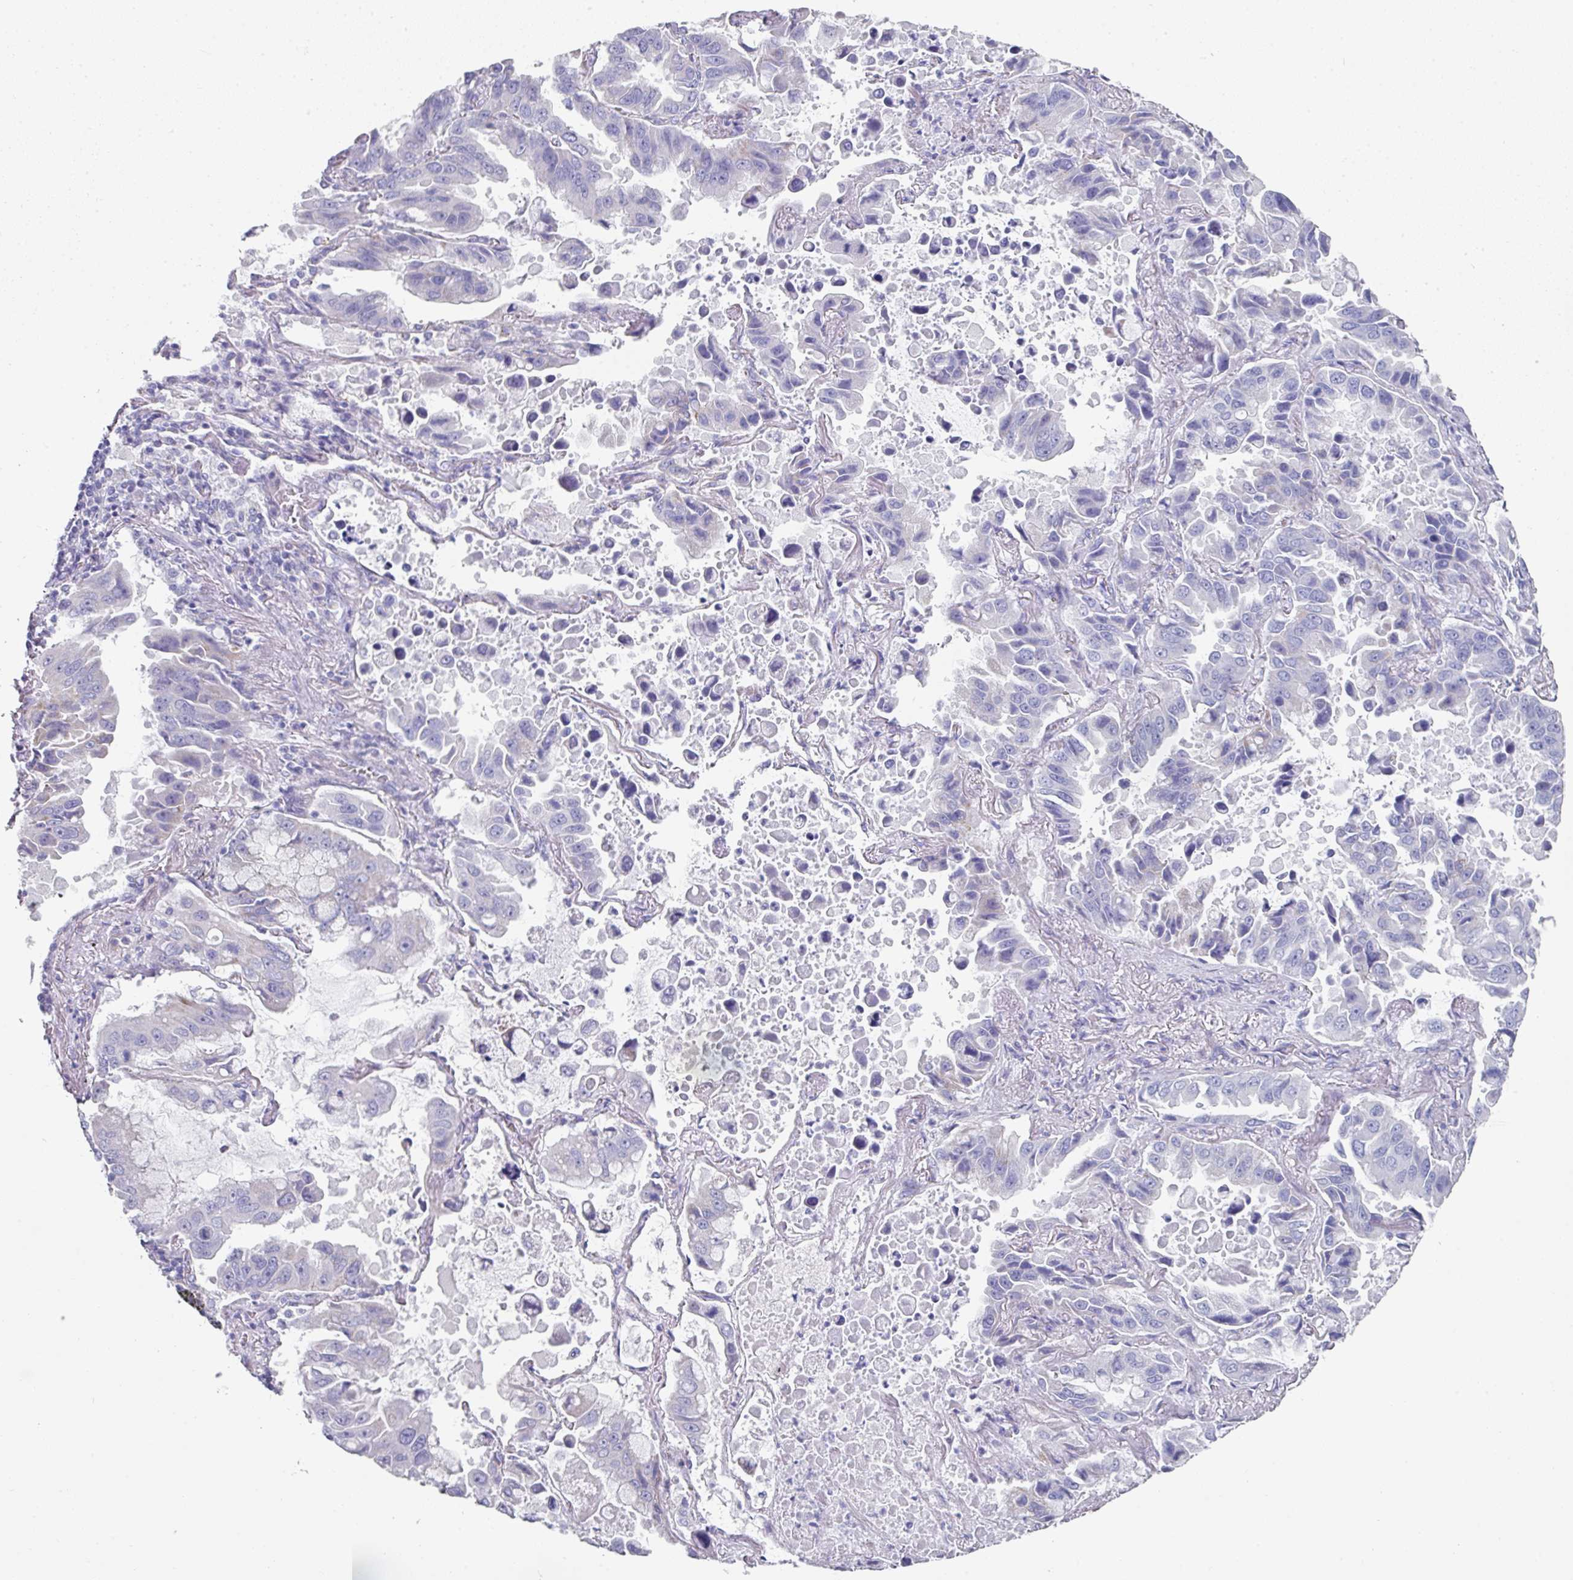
{"staining": {"intensity": "negative", "quantity": "none", "location": "none"}, "tissue": "lung cancer", "cell_type": "Tumor cells", "image_type": "cancer", "snomed": [{"axis": "morphology", "description": "Adenocarcinoma, NOS"}, {"axis": "topography", "description": "Lung"}], "caption": "IHC micrograph of human lung cancer stained for a protein (brown), which exhibits no expression in tumor cells.", "gene": "SETBP1", "patient": {"sex": "male", "age": 64}}